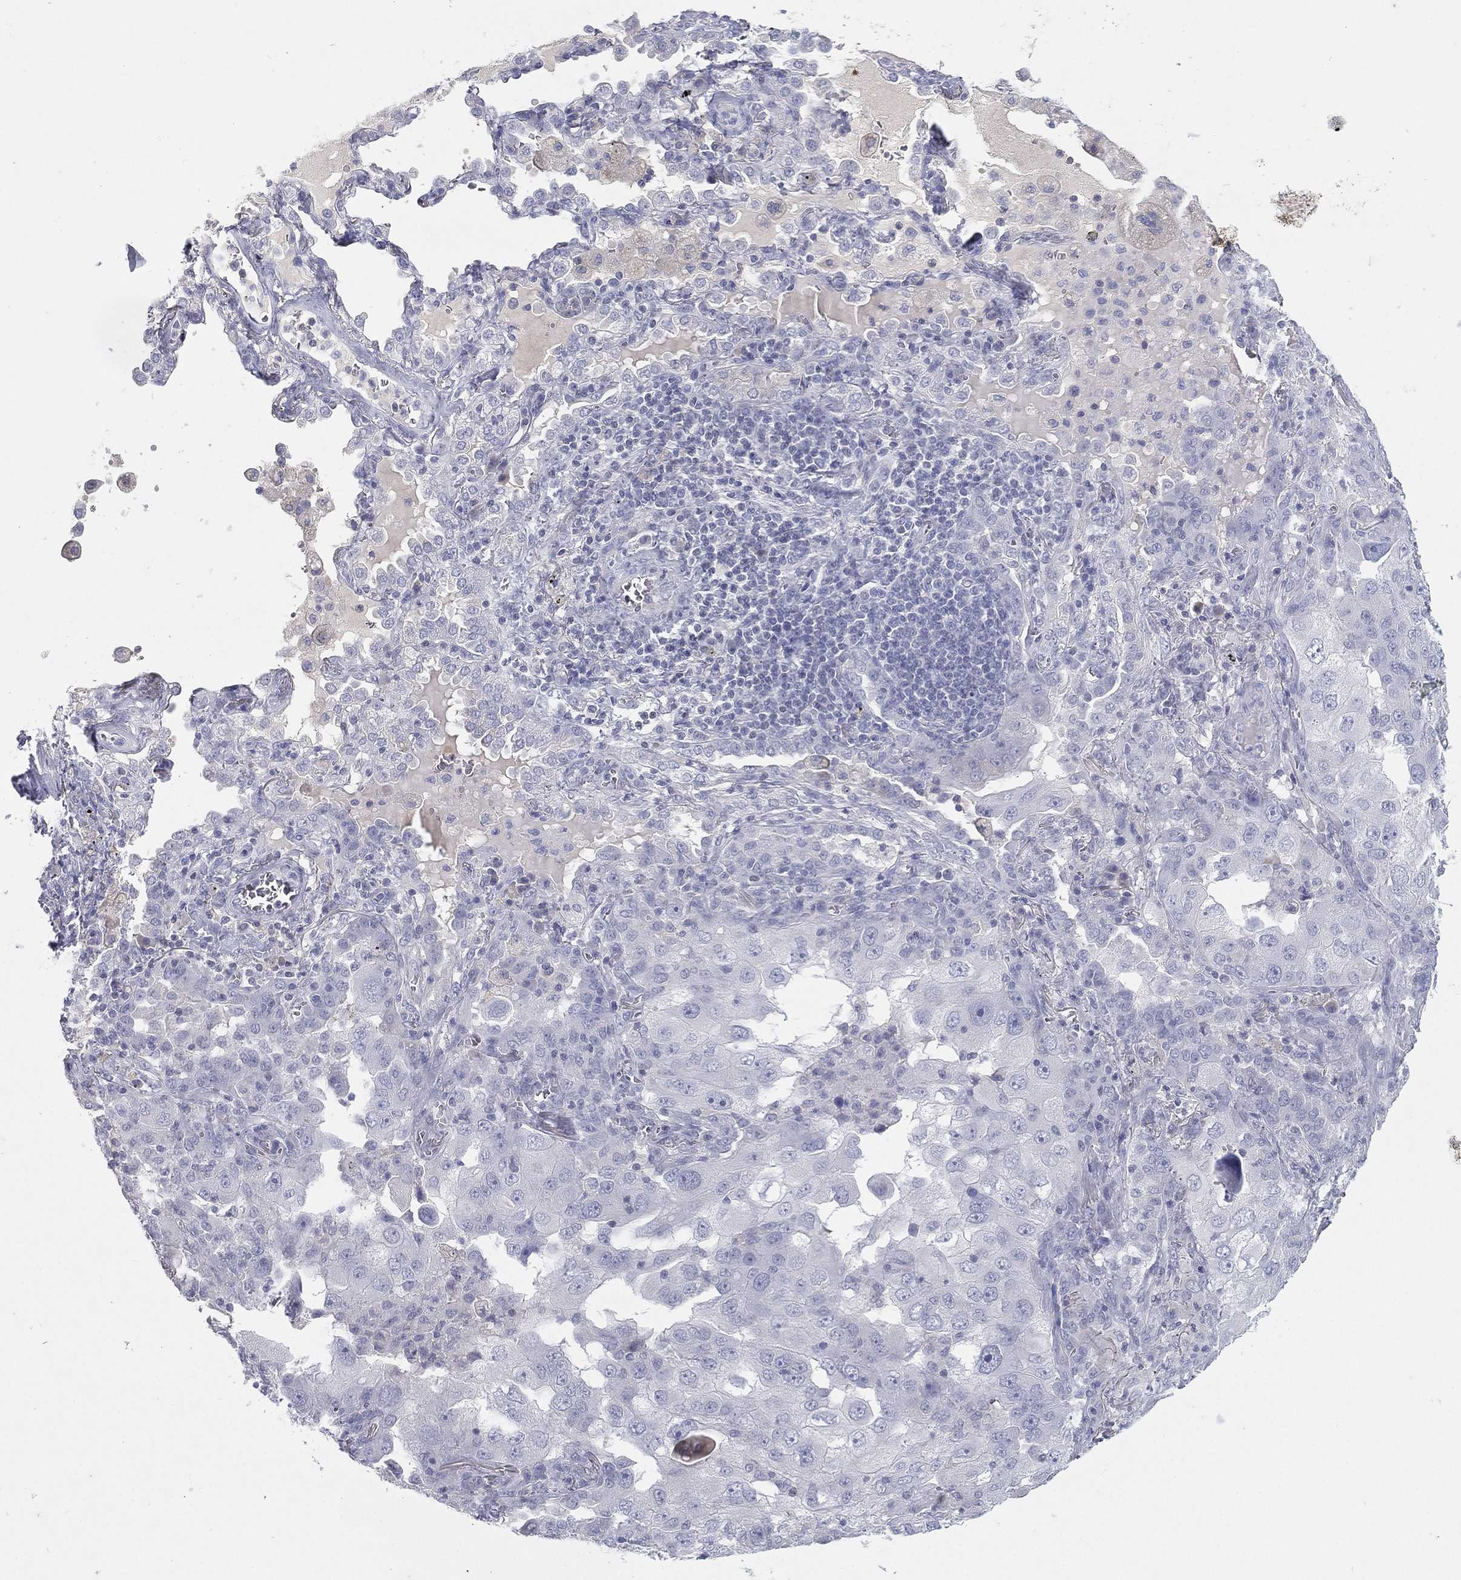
{"staining": {"intensity": "negative", "quantity": "none", "location": "none"}, "tissue": "lung cancer", "cell_type": "Tumor cells", "image_type": "cancer", "snomed": [{"axis": "morphology", "description": "Adenocarcinoma, NOS"}, {"axis": "topography", "description": "Lung"}], "caption": "High magnification brightfield microscopy of lung cancer stained with DAB (brown) and counterstained with hematoxylin (blue): tumor cells show no significant expression.", "gene": "CPT1B", "patient": {"sex": "female", "age": 61}}